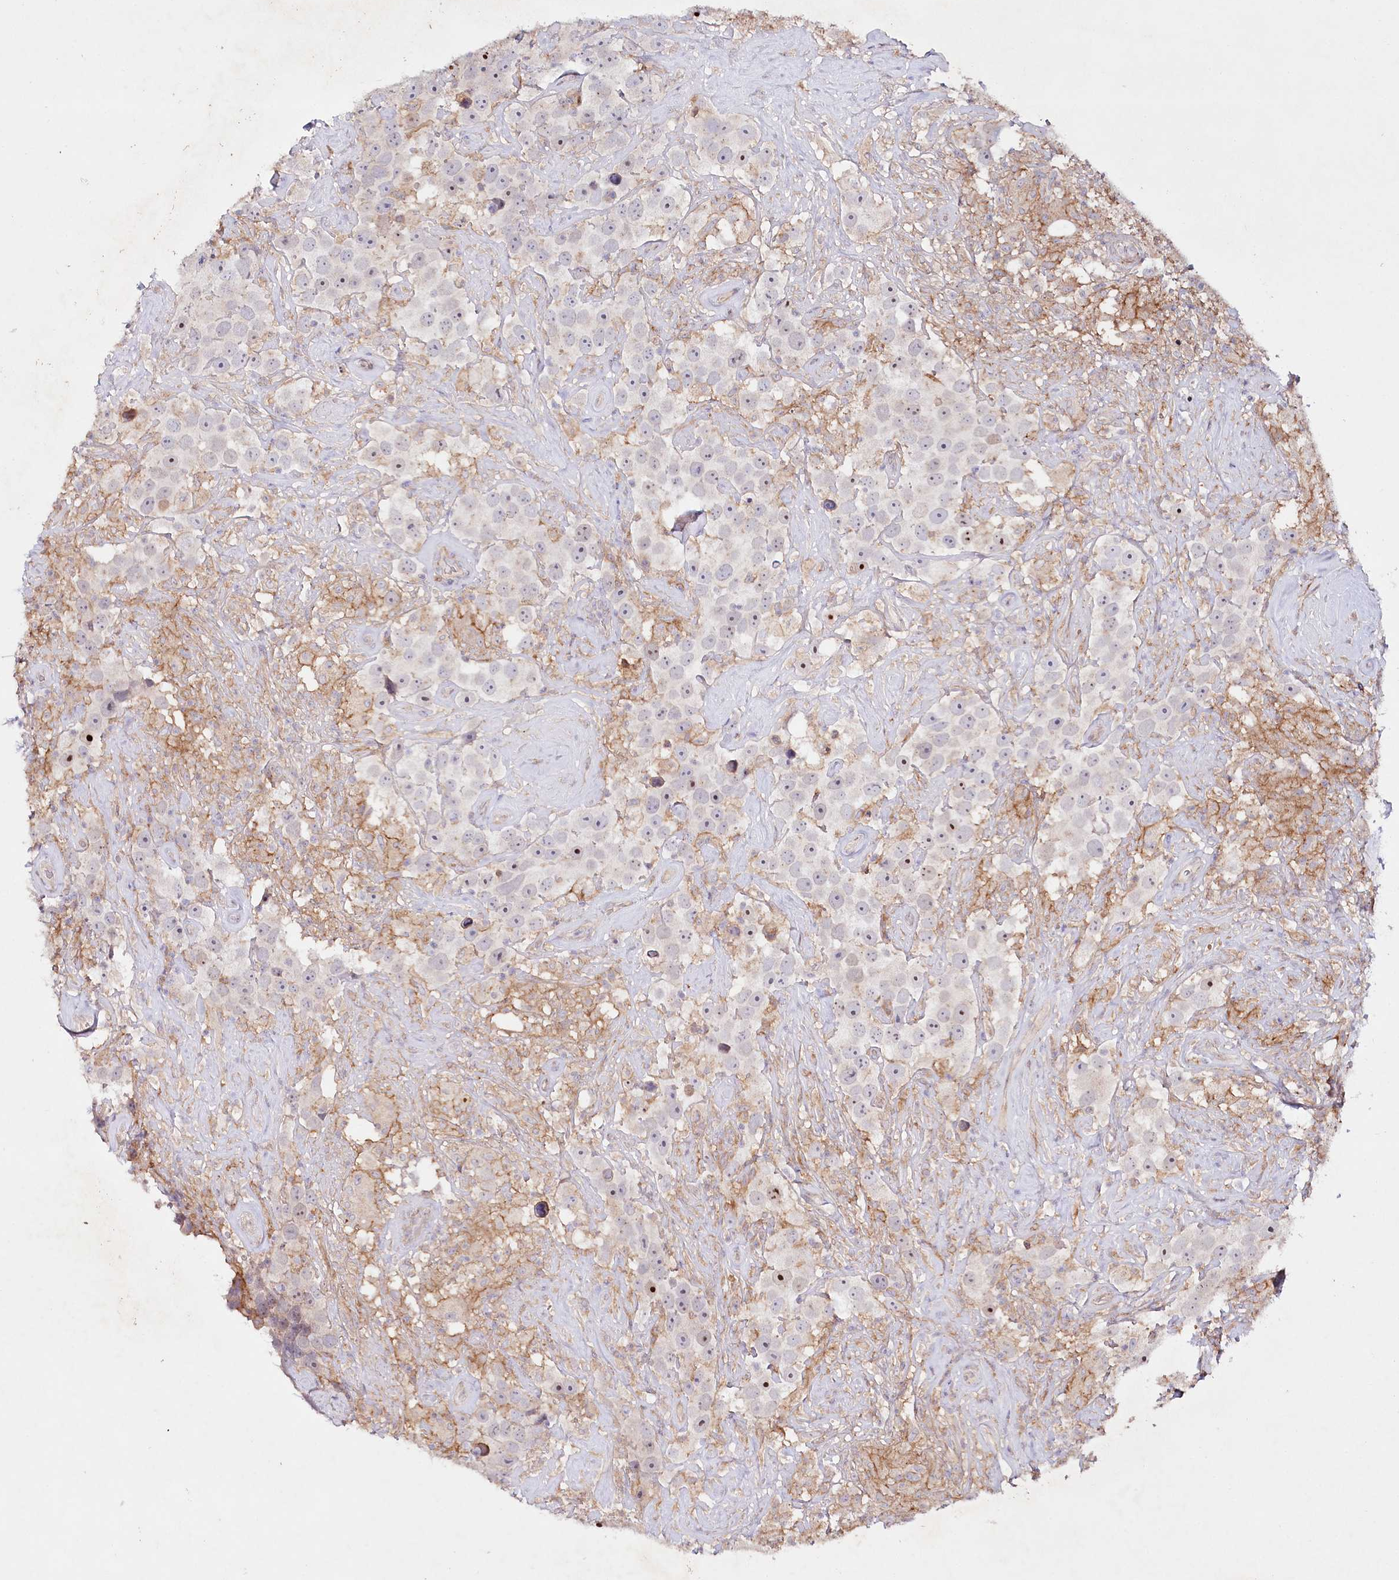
{"staining": {"intensity": "moderate", "quantity": "<25%", "location": "nuclear"}, "tissue": "testis cancer", "cell_type": "Tumor cells", "image_type": "cancer", "snomed": [{"axis": "morphology", "description": "Seminoma, NOS"}, {"axis": "topography", "description": "Testis"}], "caption": "This image exhibits IHC staining of testis cancer, with low moderate nuclear positivity in approximately <25% of tumor cells.", "gene": "ALDH3B1", "patient": {"sex": "male", "age": 49}}